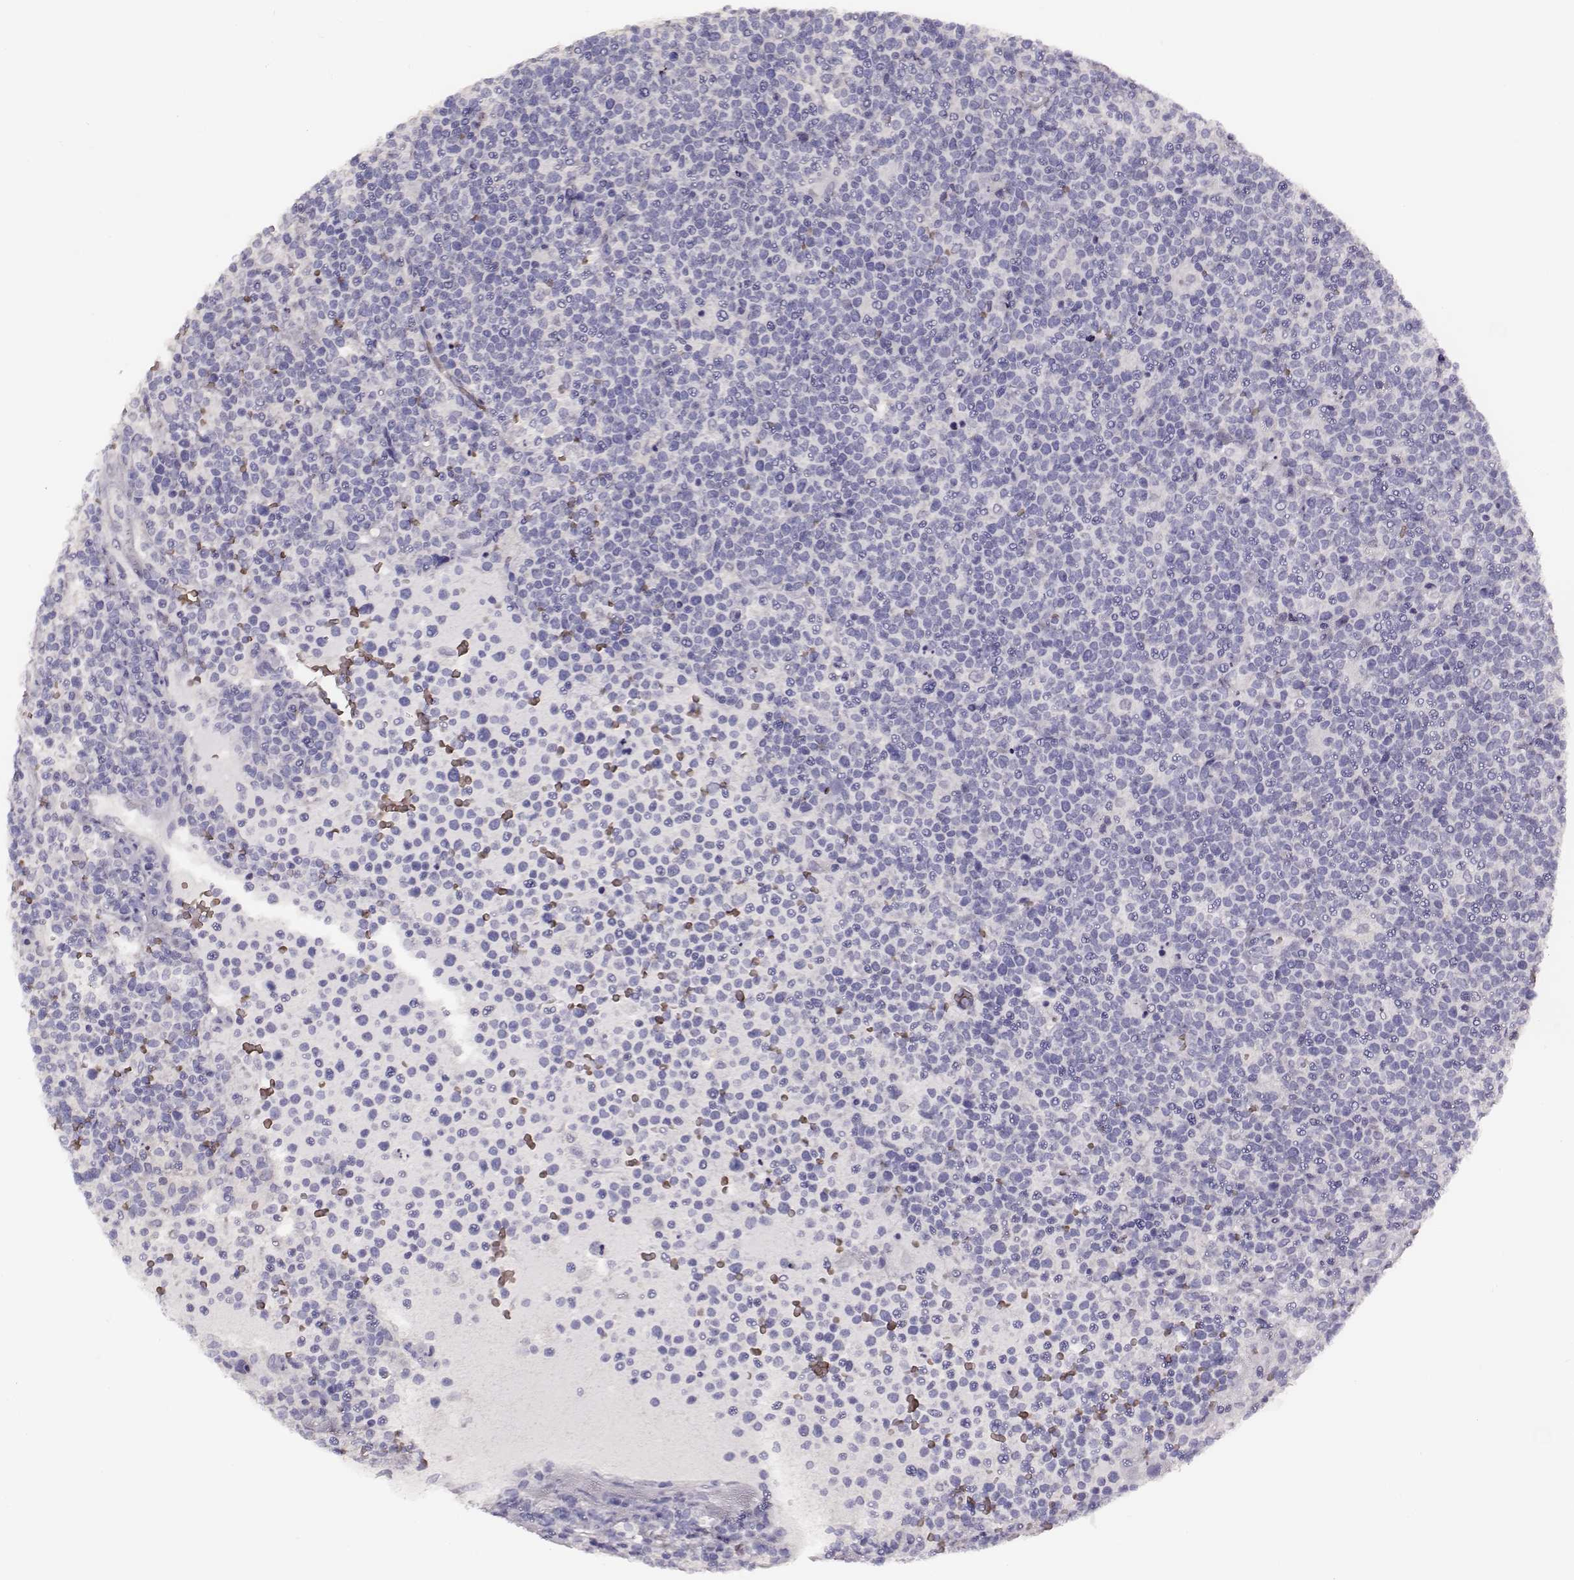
{"staining": {"intensity": "negative", "quantity": "none", "location": "none"}, "tissue": "lymphoma", "cell_type": "Tumor cells", "image_type": "cancer", "snomed": [{"axis": "morphology", "description": "Malignant lymphoma, non-Hodgkin's type, High grade"}, {"axis": "topography", "description": "Lymph node"}], "caption": "A photomicrograph of human malignant lymphoma, non-Hodgkin's type (high-grade) is negative for staining in tumor cells.", "gene": "AADAT", "patient": {"sex": "male", "age": 61}}